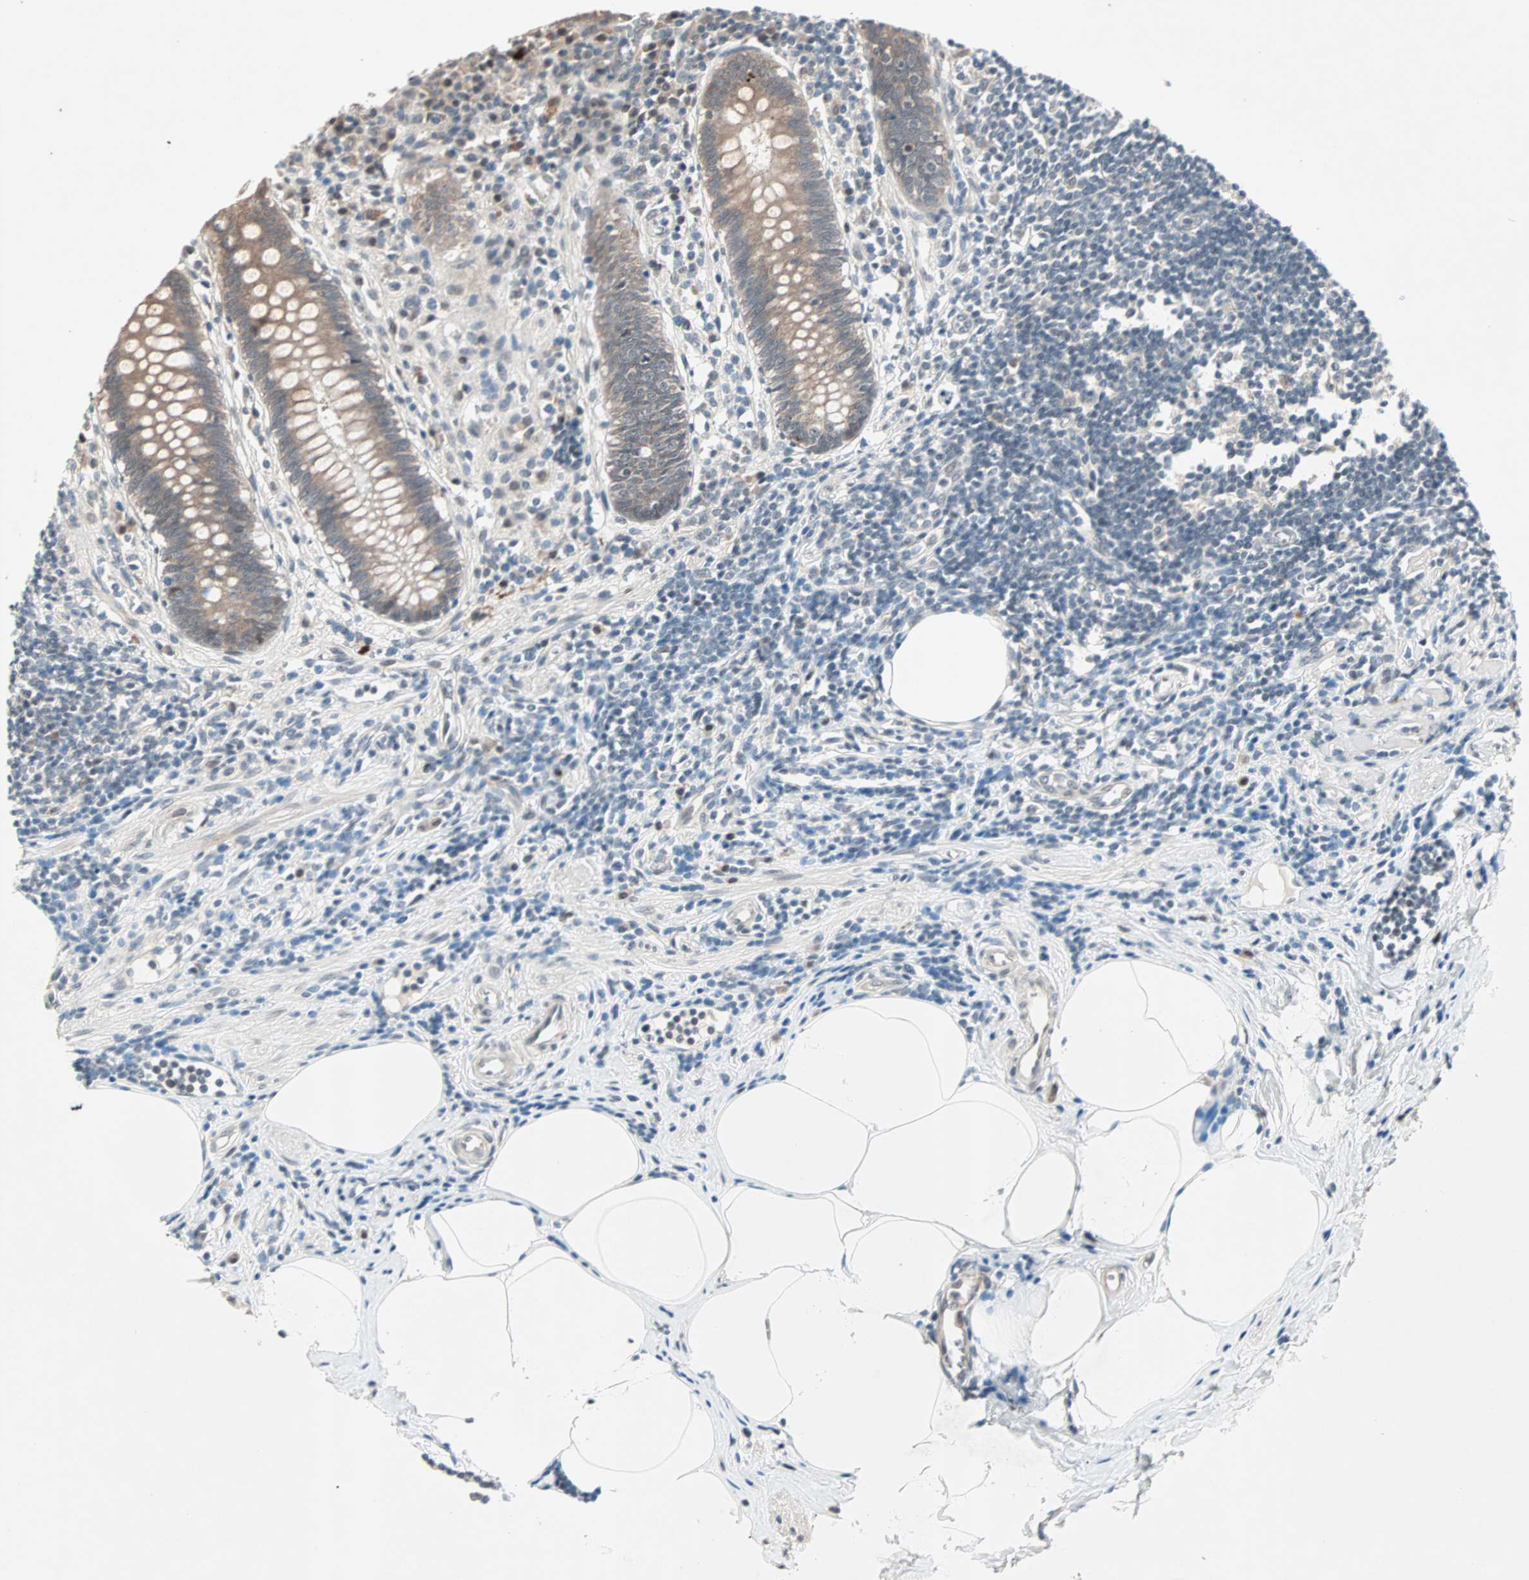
{"staining": {"intensity": "moderate", "quantity": ">75%", "location": "cytoplasmic/membranous"}, "tissue": "appendix", "cell_type": "Glandular cells", "image_type": "normal", "snomed": [{"axis": "morphology", "description": "Normal tissue, NOS"}, {"axis": "topography", "description": "Appendix"}], "caption": "The photomicrograph displays a brown stain indicating the presence of a protein in the cytoplasmic/membranous of glandular cells in appendix.", "gene": "PGBD1", "patient": {"sex": "female", "age": 50}}